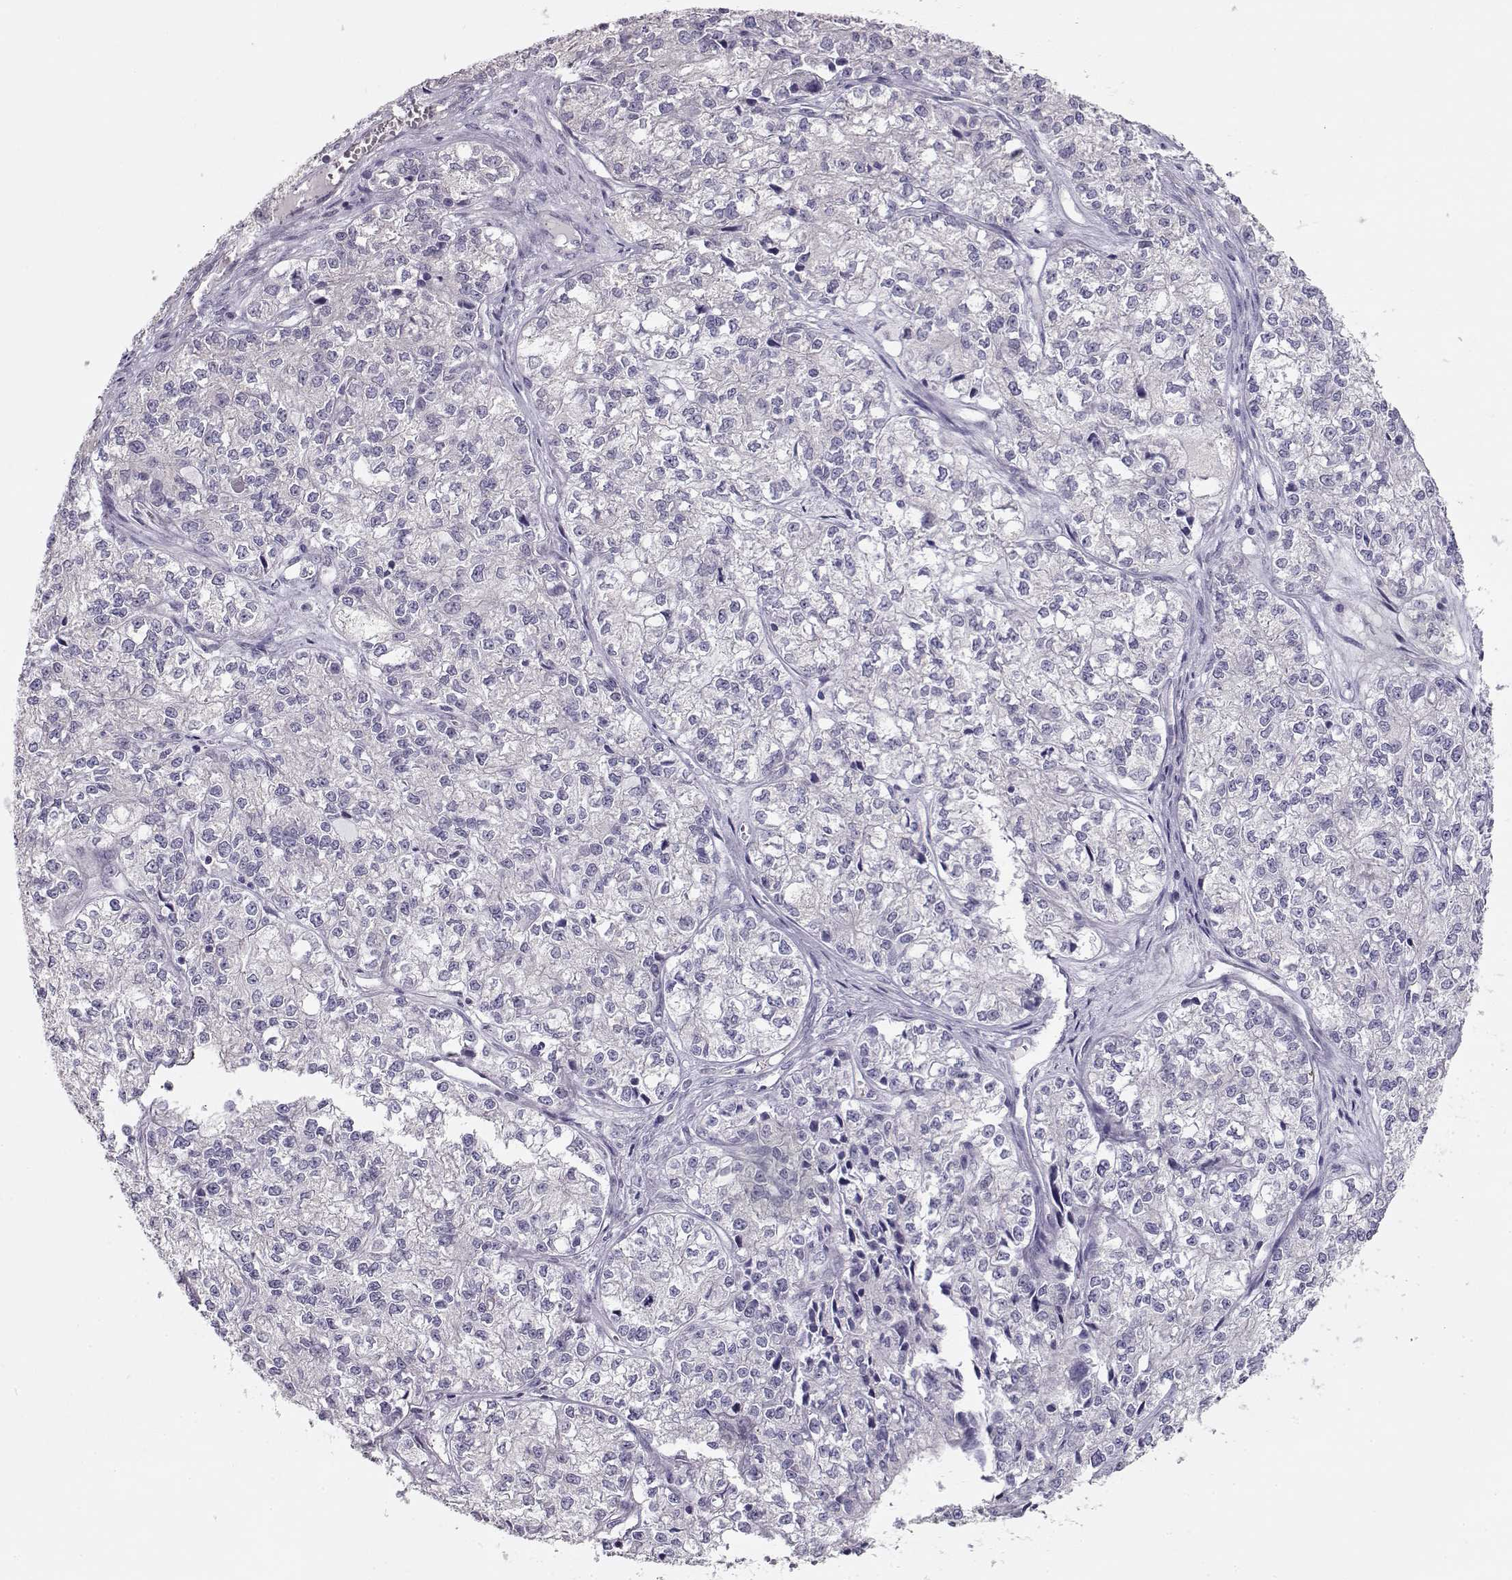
{"staining": {"intensity": "negative", "quantity": "none", "location": "none"}, "tissue": "ovarian cancer", "cell_type": "Tumor cells", "image_type": "cancer", "snomed": [{"axis": "morphology", "description": "Carcinoma, endometroid"}, {"axis": "topography", "description": "Ovary"}], "caption": "Tumor cells are negative for protein expression in human ovarian cancer (endometroid carcinoma).", "gene": "GLIPR1L2", "patient": {"sex": "female", "age": 64}}